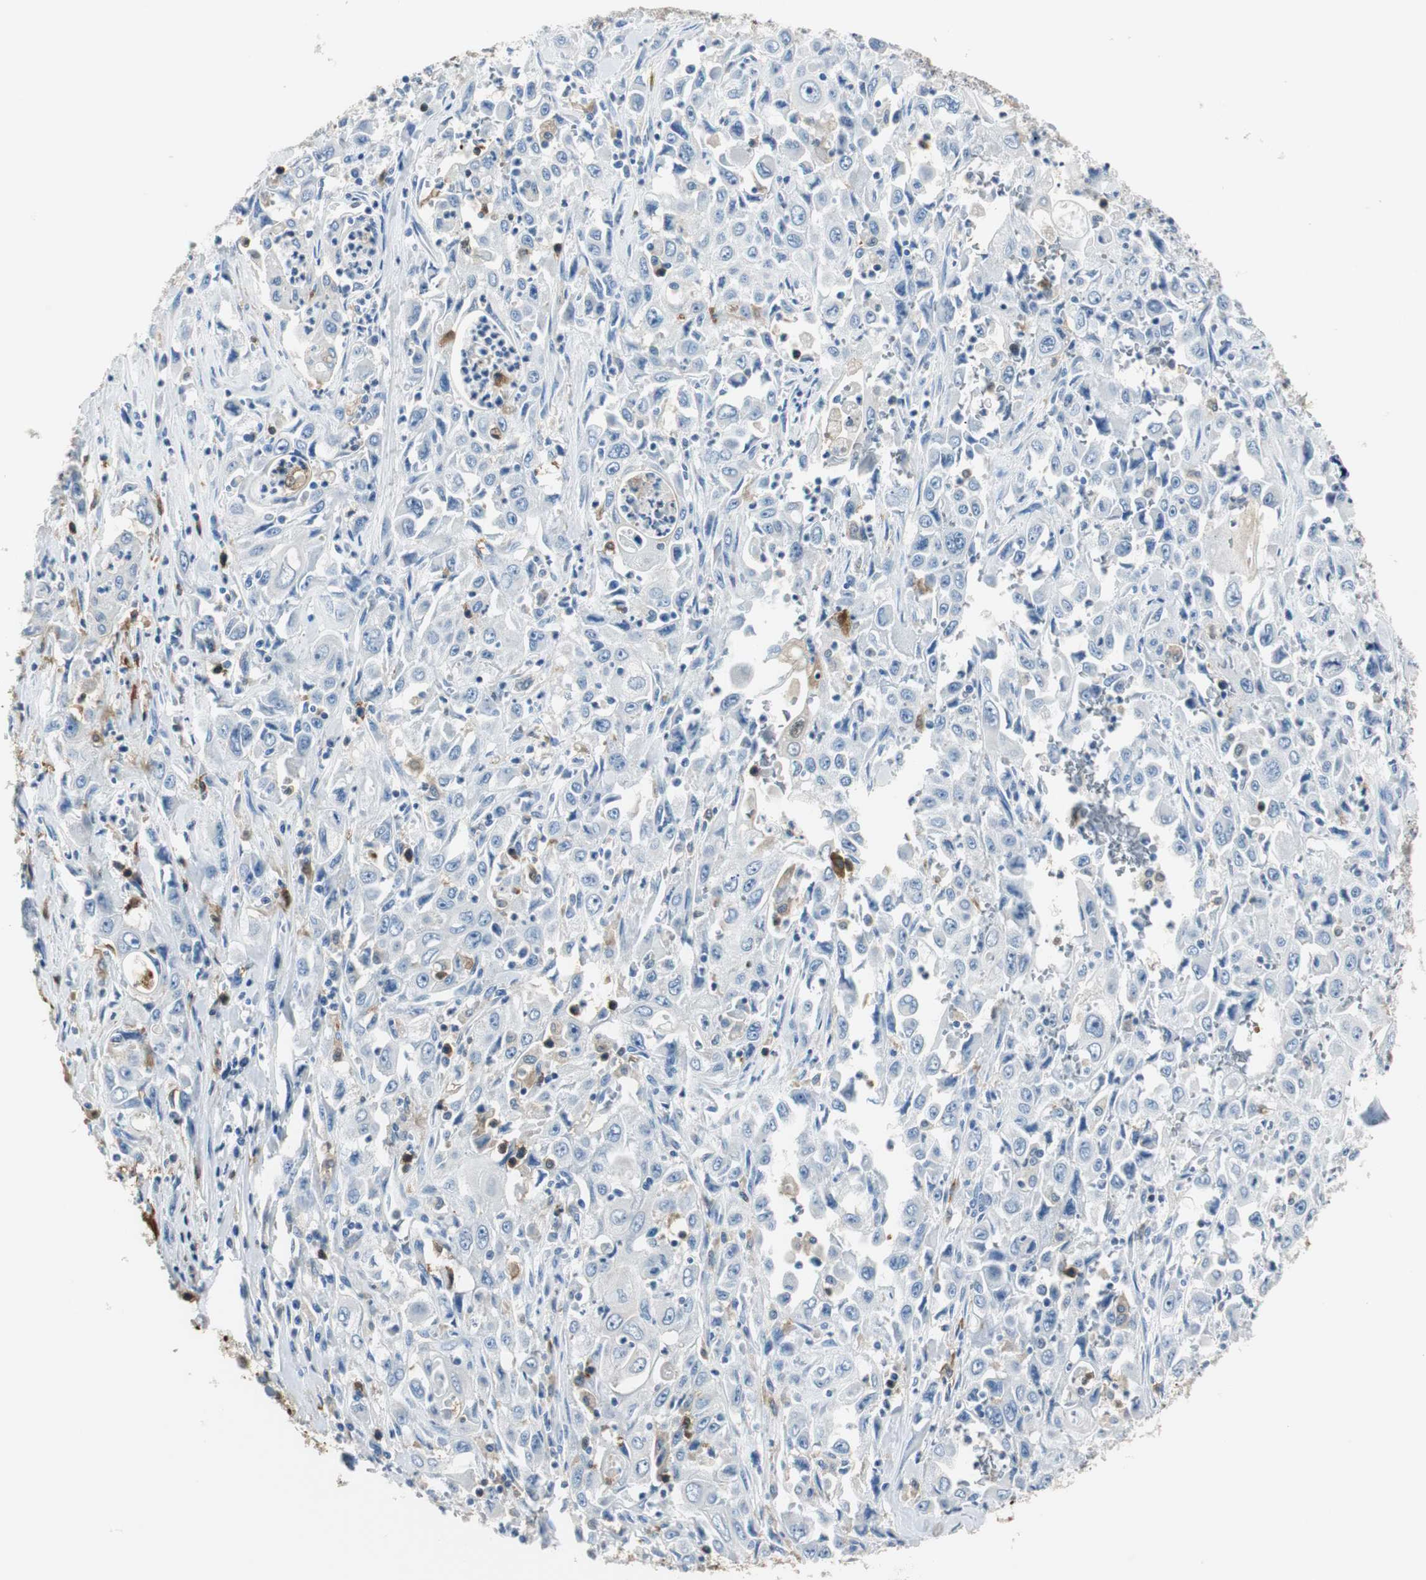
{"staining": {"intensity": "negative", "quantity": "none", "location": "none"}, "tissue": "pancreatic cancer", "cell_type": "Tumor cells", "image_type": "cancer", "snomed": [{"axis": "morphology", "description": "Adenocarcinoma, NOS"}, {"axis": "topography", "description": "Pancreas"}], "caption": "Pancreatic cancer (adenocarcinoma) was stained to show a protein in brown. There is no significant staining in tumor cells.", "gene": "FBP1", "patient": {"sex": "male", "age": 70}}